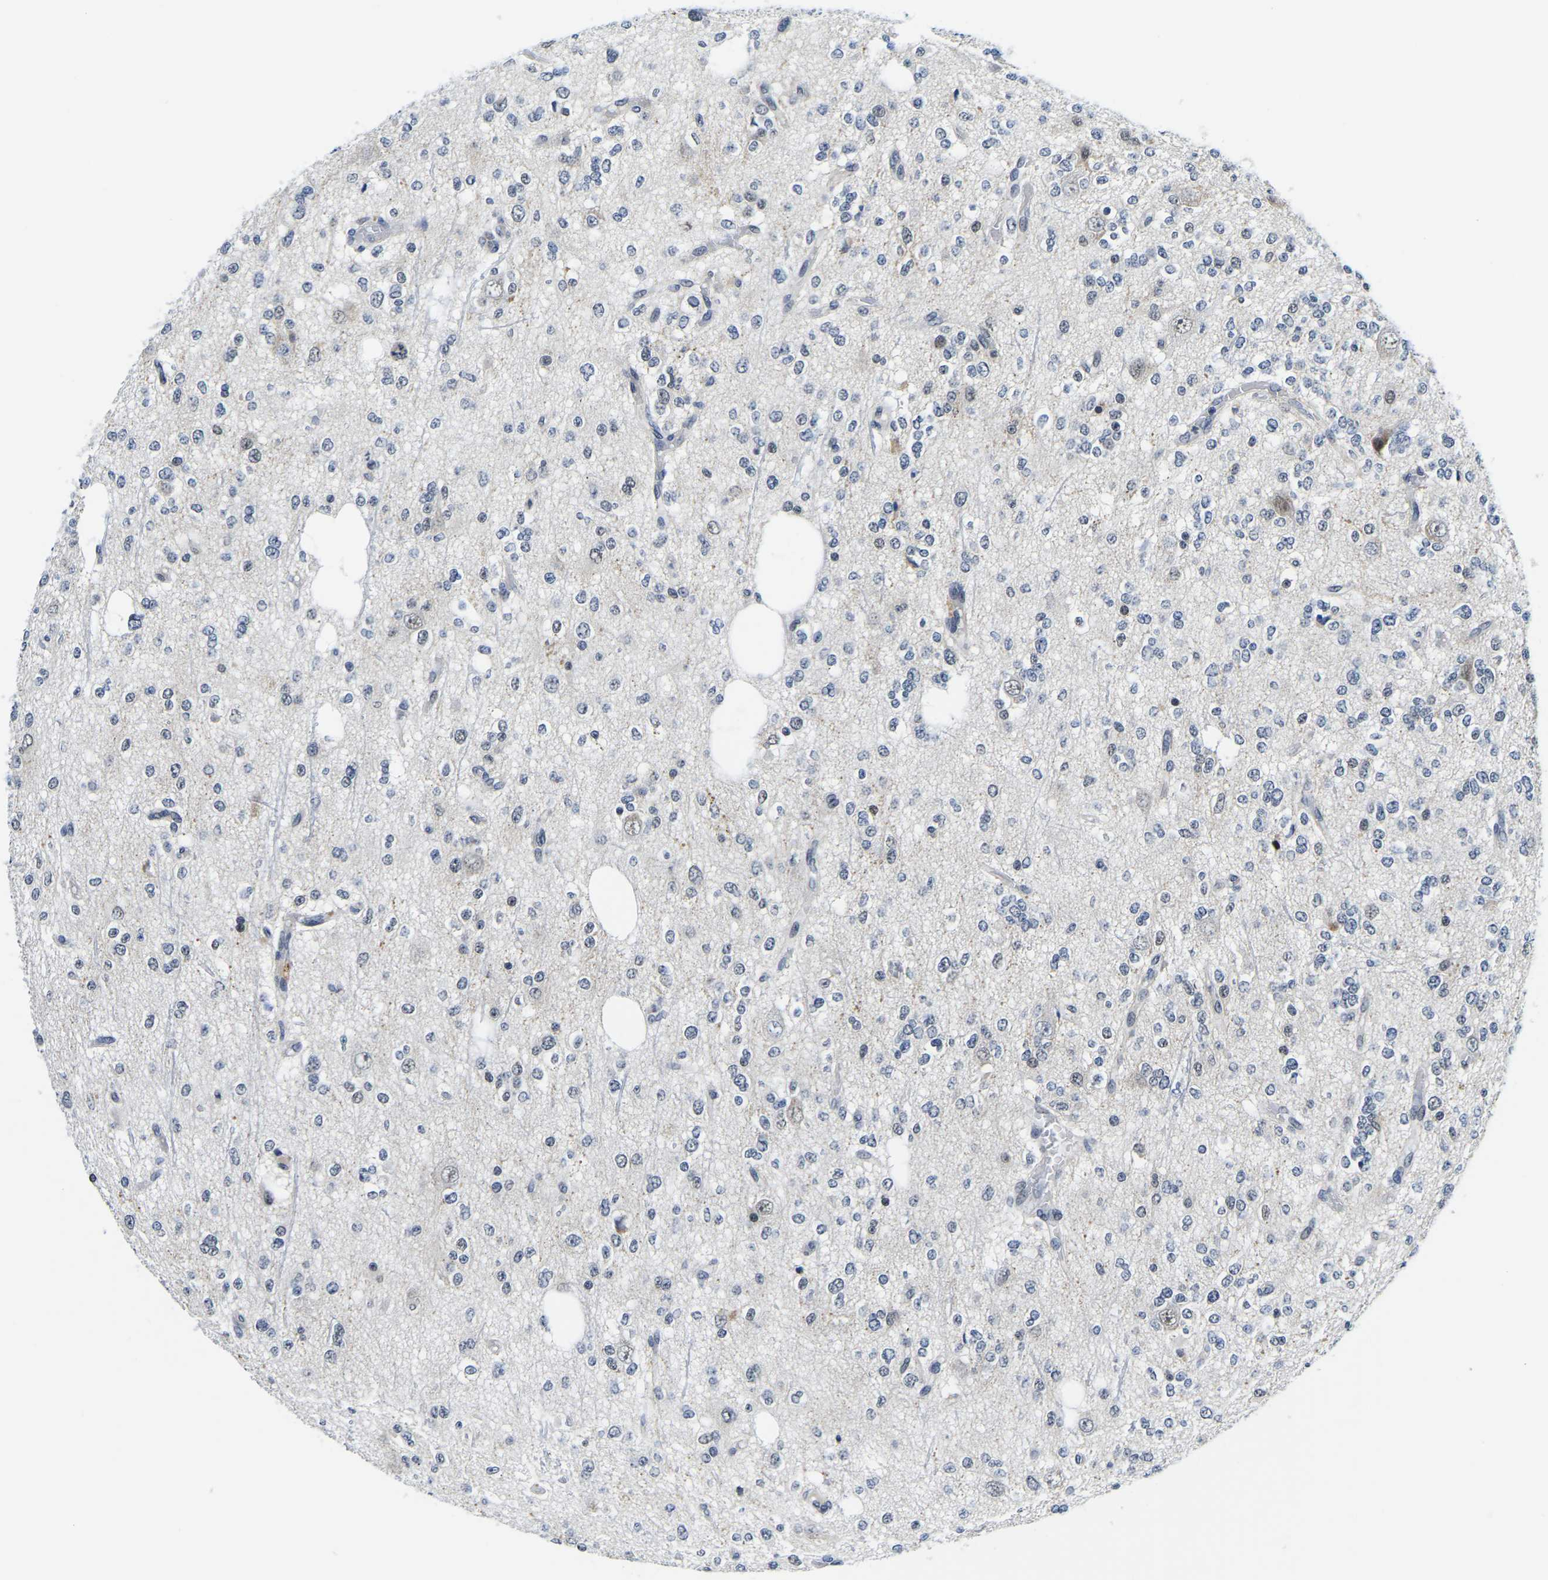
{"staining": {"intensity": "negative", "quantity": "none", "location": "none"}, "tissue": "glioma", "cell_type": "Tumor cells", "image_type": "cancer", "snomed": [{"axis": "morphology", "description": "Glioma, malignant, Low grade"}, {"axis": "topography", "description": "Brain"}], "caption": "This micrograph is of glioma stained with IHC to label a protein in brown with the nuclei are counter-stained blue. There is no staining in tumor cells.", "gene": "POLDIP3", "patient": {"sex": "male", "age": 38}}